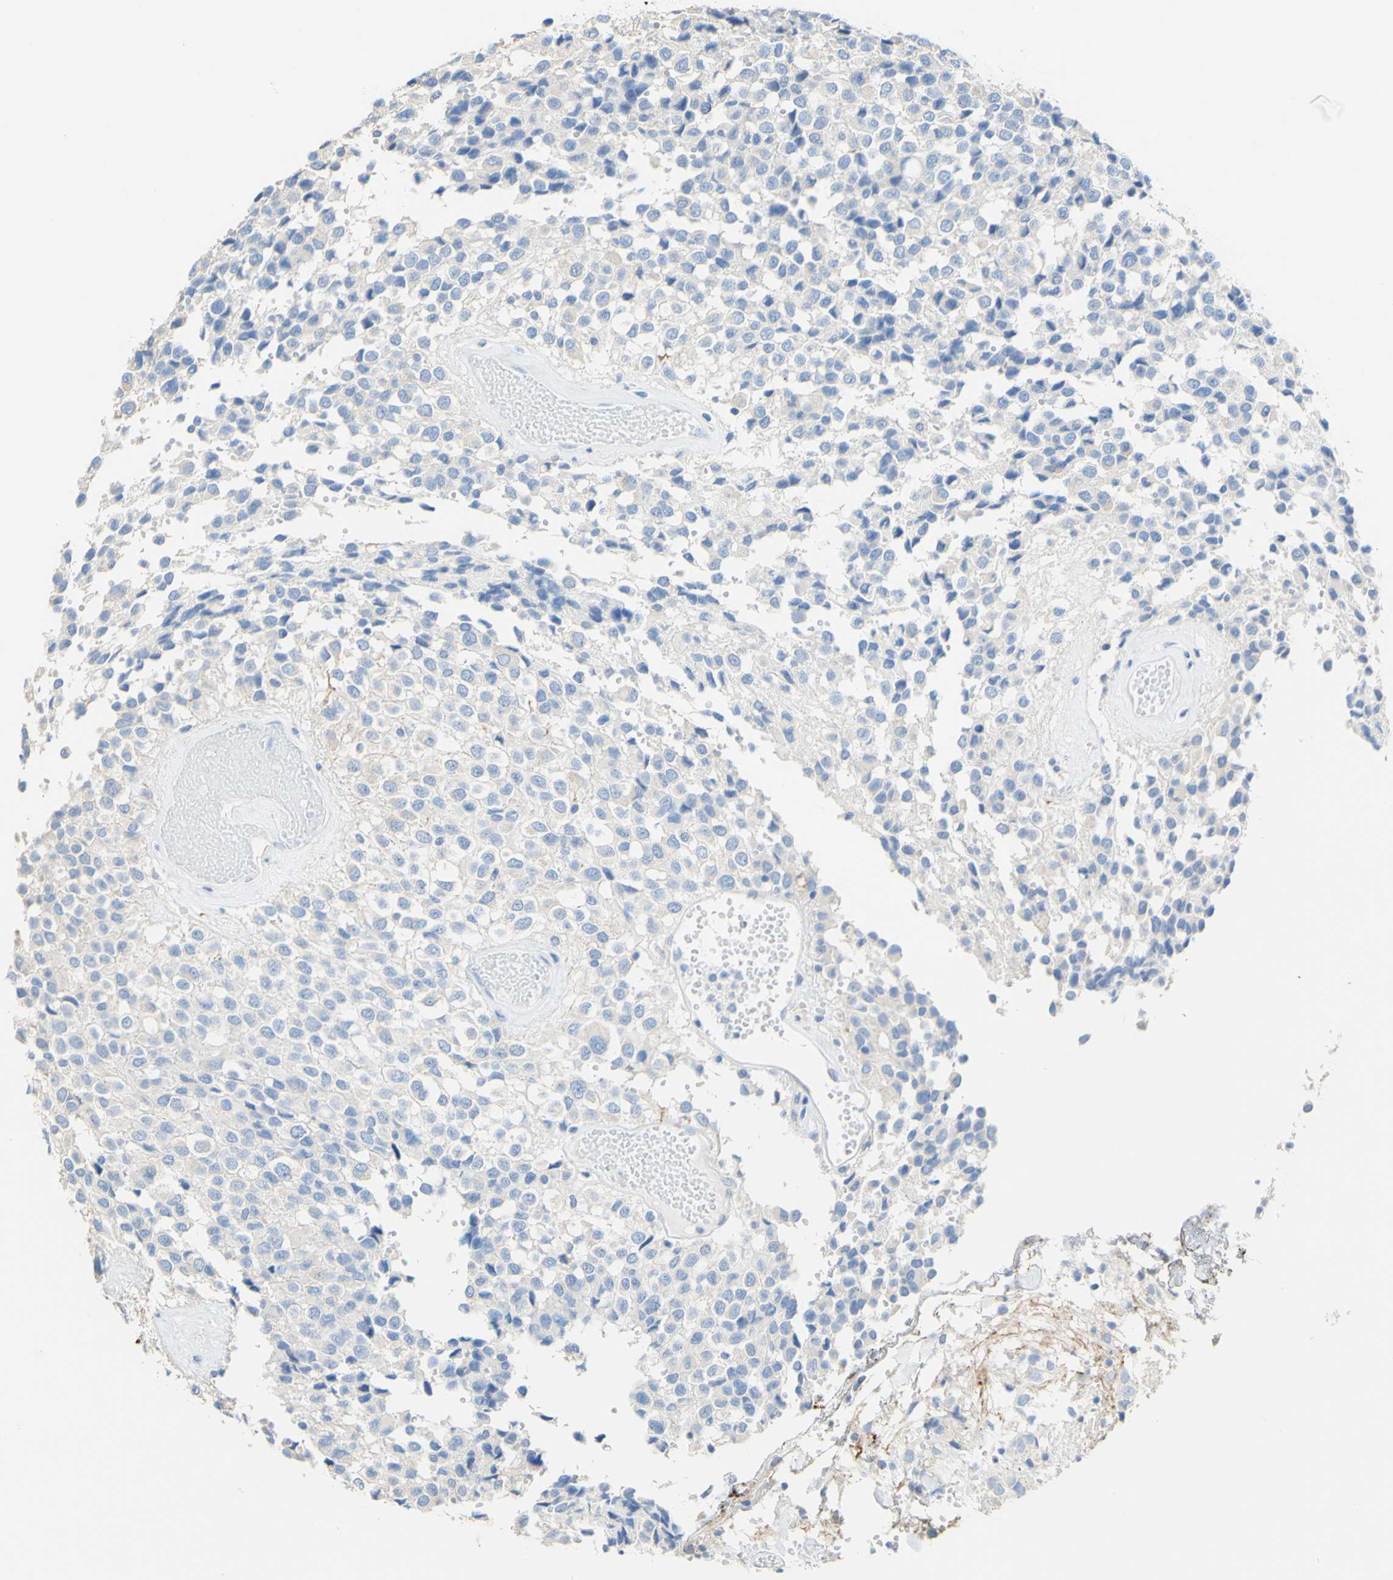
{"staining": {"intensity": "negative", "quantity": "none", "location": "none"}, "tissue": "glioma", "cell_type": "Tumor cells", "image_type": "cancer", "snomed": [{"axis": "morphology", "description": "Glioma, malignant, High grade"}, {"axis": "topography", "description": "Brain"}], "caption": "Tumor cells are negative for brown protein staining in malignant high-grade glioma.", "gene": "DSC2", "patient": {"sex": "male", "age": 32}}